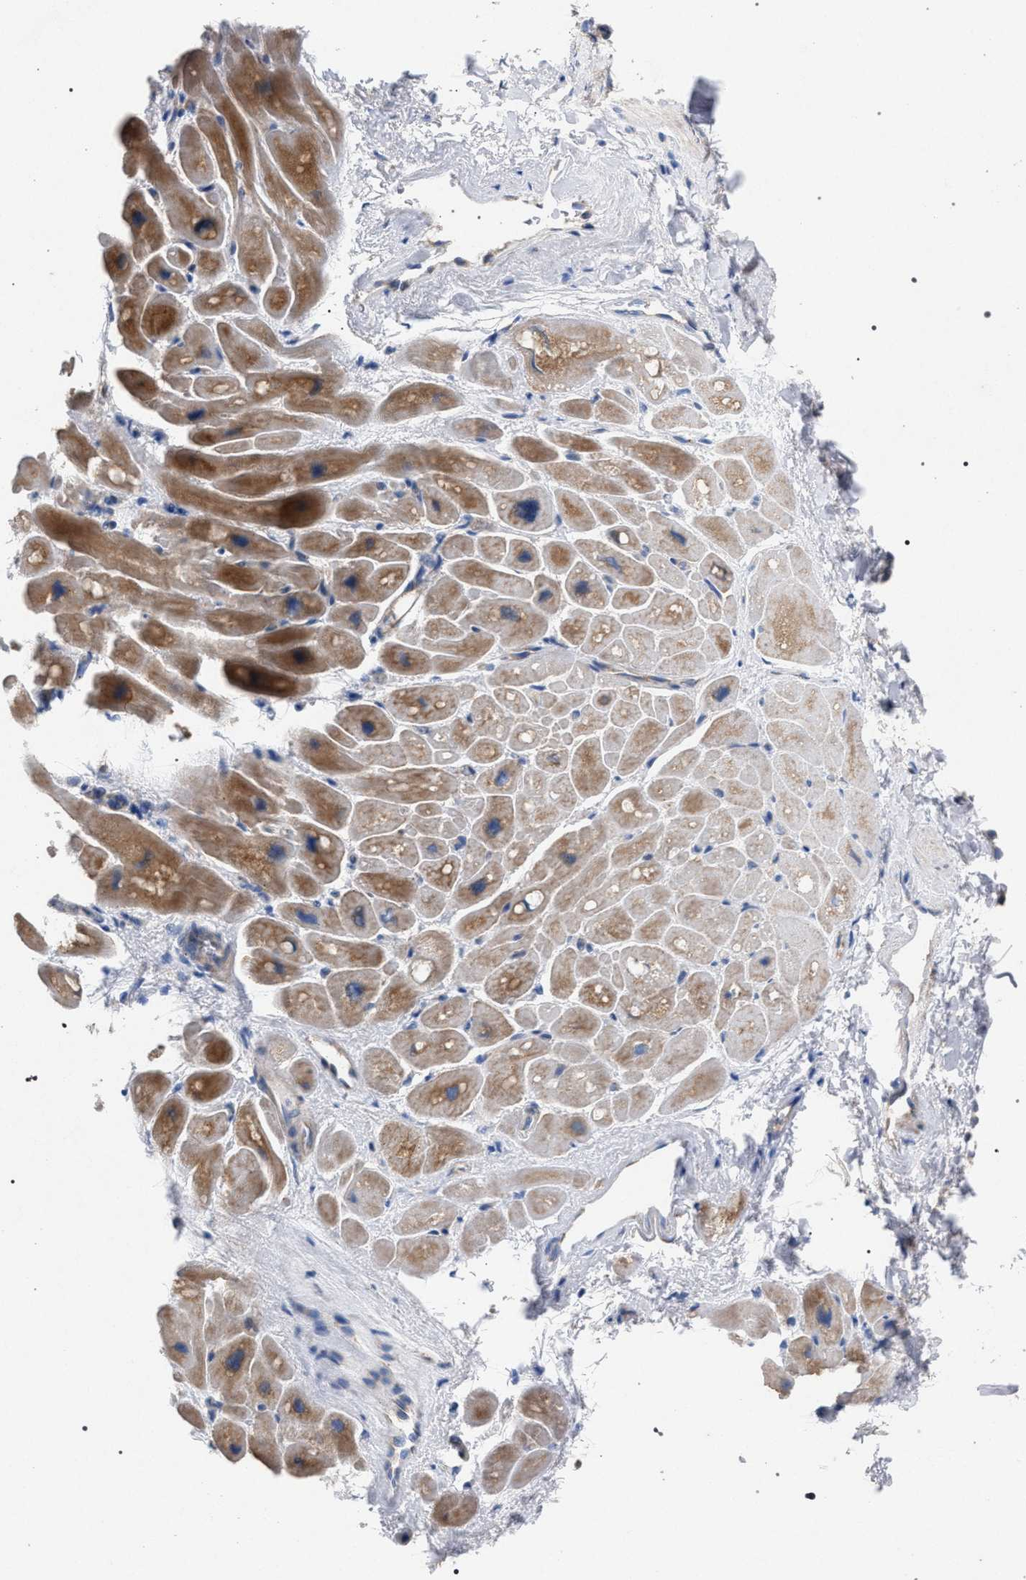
{"staining": {"intensity": "moderate", "quantity": ">75%", "location": "cytoplasmic/membranous"}, "tissue": "heart muscle", "cell_type": "Cardiomyocytes", "image_type": "normal", "snomed": [{"axis": "morphology", "description": "Normal tissue, NOS"}, {"axis": "topography", "description": "Heart"}], "caption": "Immunohistochemistry (DAB (3,3'-diaminobenzidine)) staining of benign human heart muscle displays moderate cytoplasmic/membranous protein staining in about >75% of cardiomyocytes.", "gene": "VPS13A", "patient": {"sex": "male", "age": 49}}